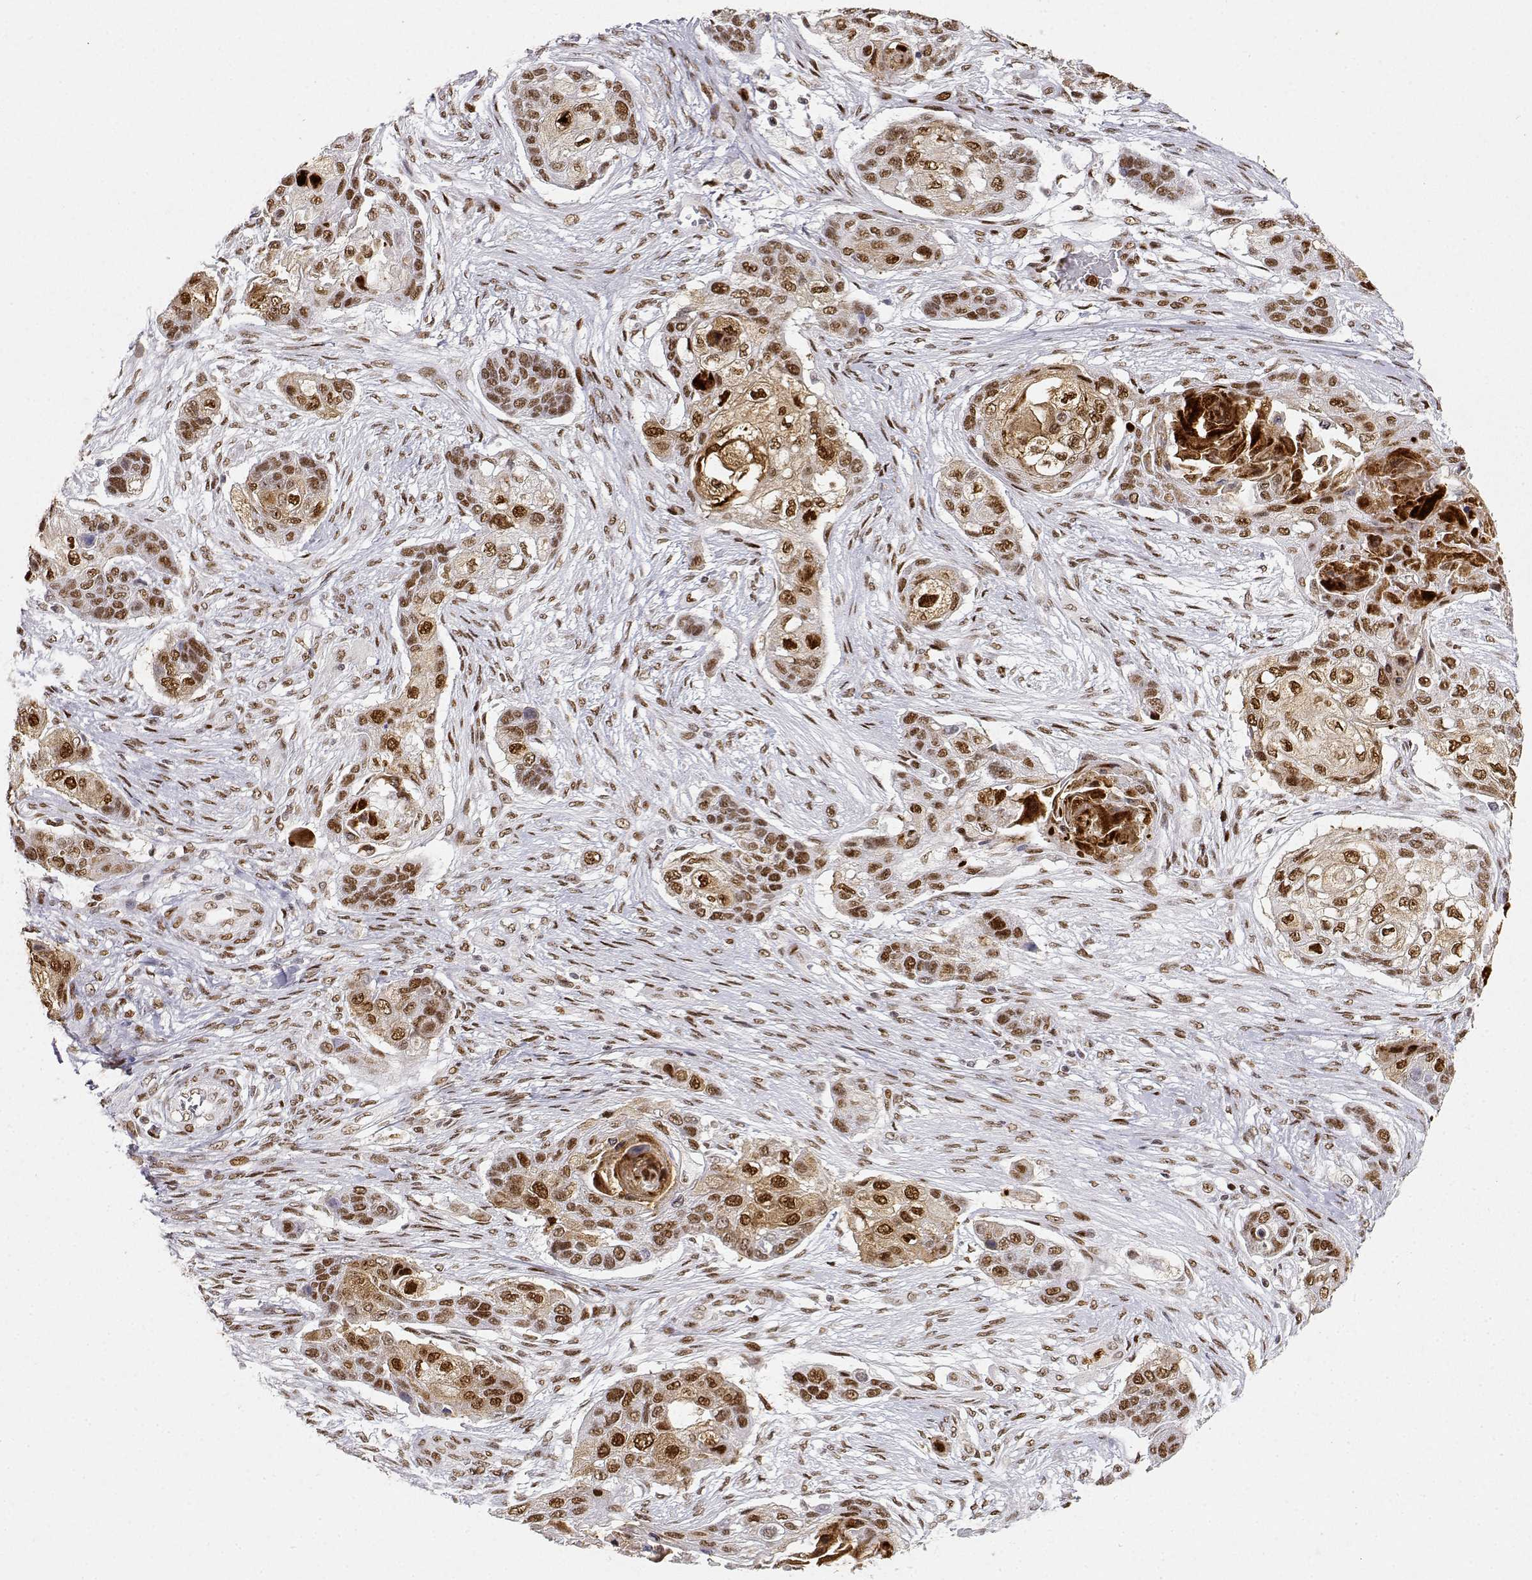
{"staining": {"intensity": "moderate", "quantity": ">75%", "location": "nuclear"}, "tissue": "lung cancer", "cell_type": "Tumor cells", "image_type": "cancer", "snomed": [{"axis": "morphology", "description": "Squamous cell carcinoma, NOS"}, {"axis": "topography", "description": "Lung"}], "caption": "Immunohistochemistry (DAB (3,3'-diaminobenzidine)) staining of squamous cell carcinoma (lung) demonstrates moderate nuclear protein positivity in about >75% of tumor cells.", "gene": "RSF1", "patient": {"sex": "male", "age": 69}}